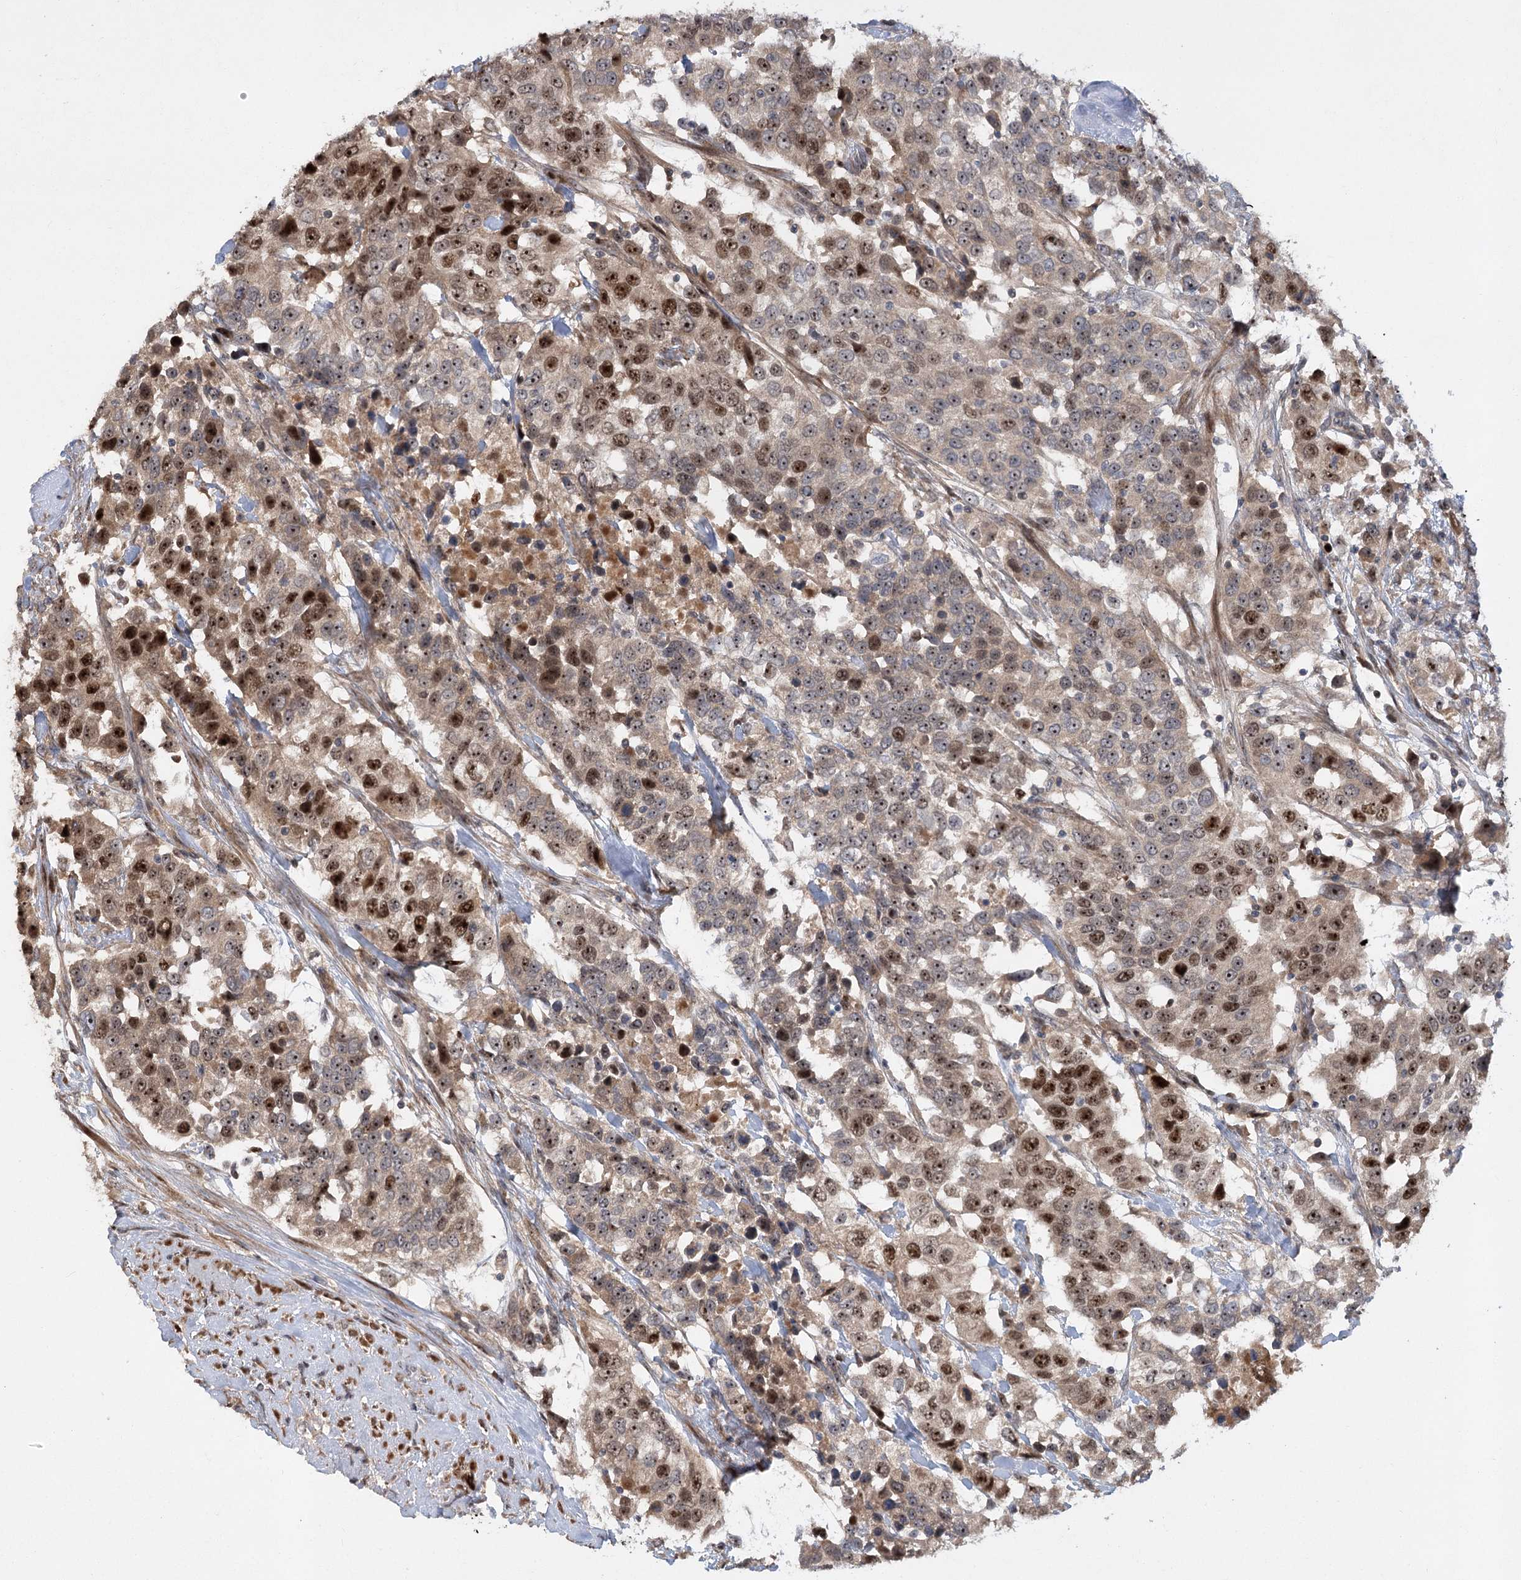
{"staining": {"intensity": "strong", "quantity": "25%-75%", "location": "nuclear"}, "tissue": "urothelial cancer", "cell_type": "Tumor cells", "image_type": "cancer", "snomed": [{"axis": "morphology", "description": "Urothelial carcinoma, High grade"}, {"axis": "topography", "description": "Urinary bladder"}], "caption": "Immunohistochemical staining of human high-grade urothelial carcinoma reveals strong nuclear protein positivity in approximately 25%-75% of tumor cells.", "gene": "PIK3C2A", "patient": {"sex": "female", "age": 80}}